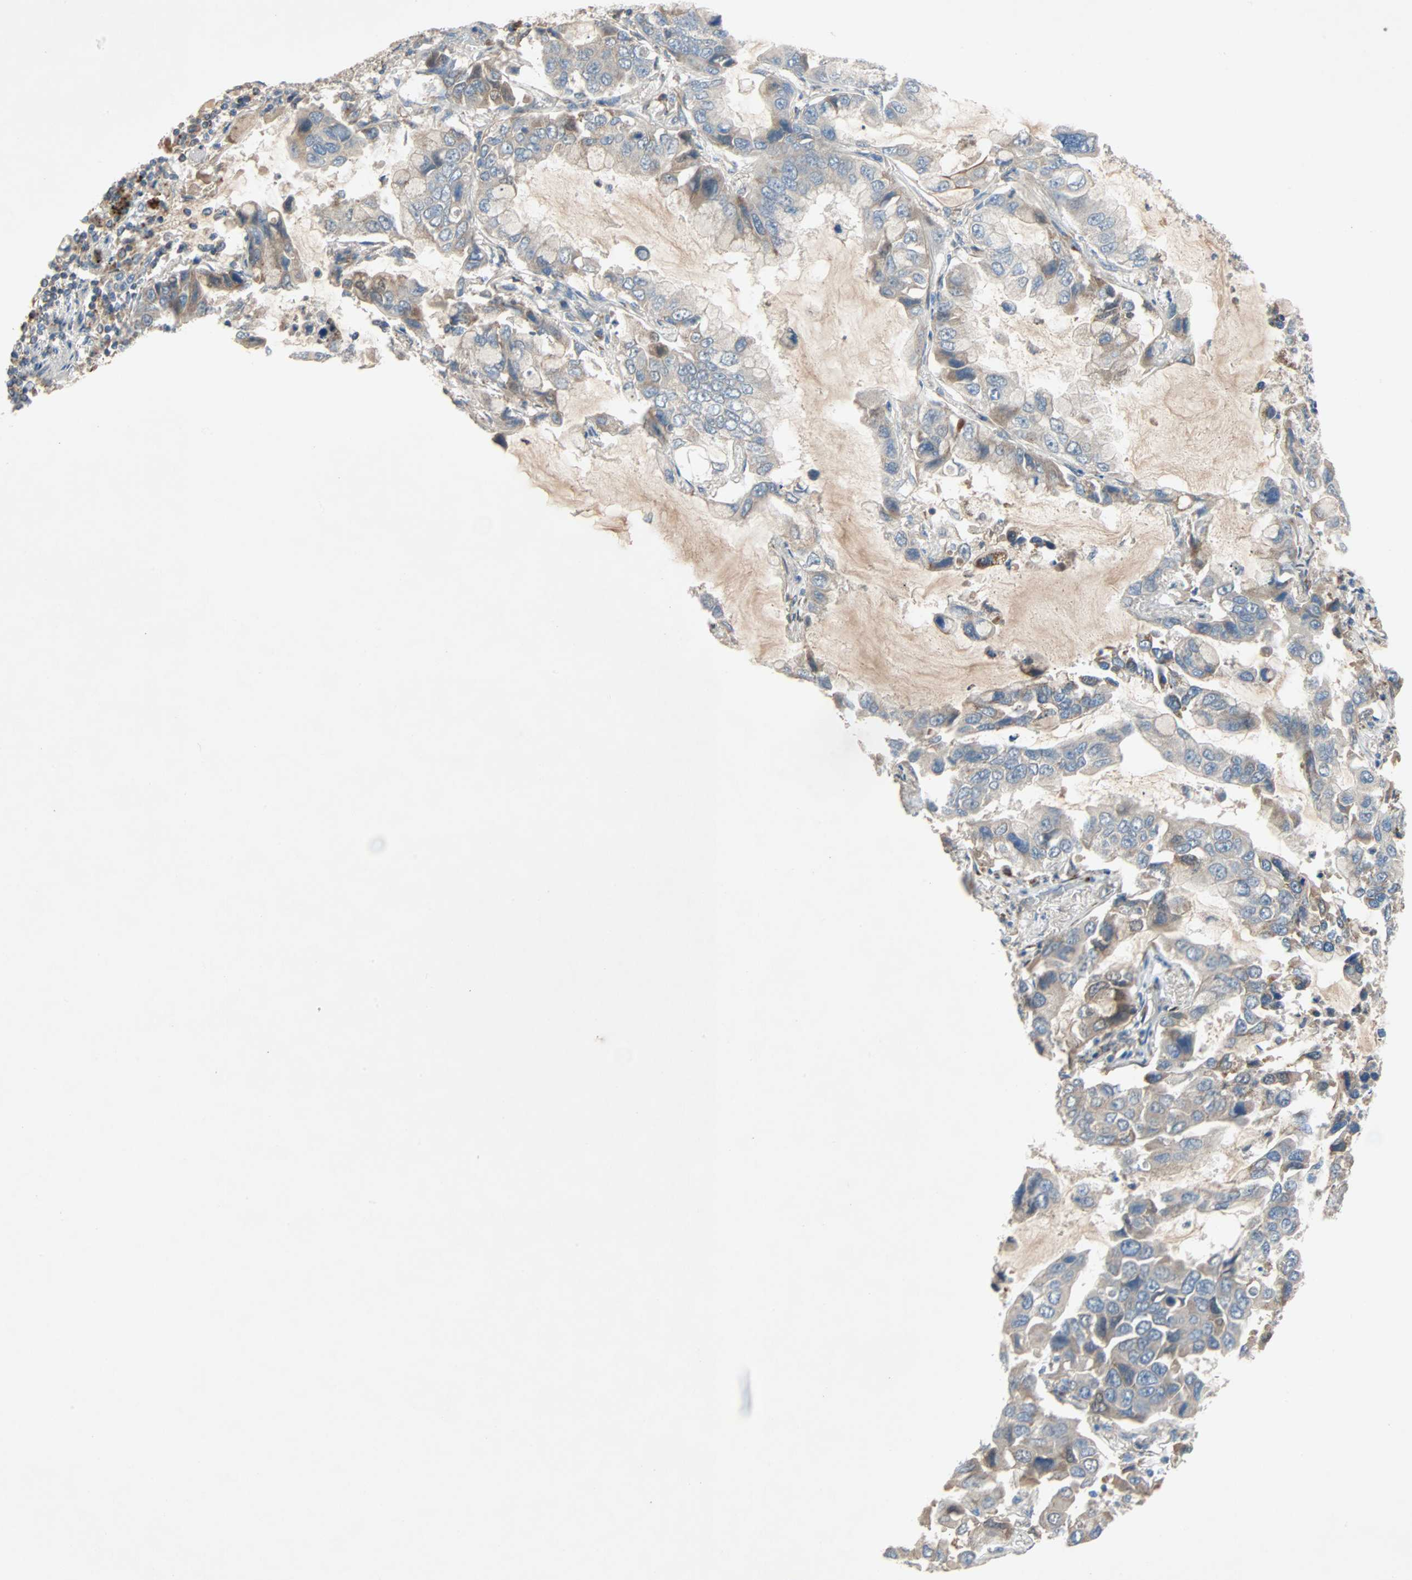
{"staining": {"intensity": "weak", "quantity": "25%-75%", "location": "cytoplasmic/membranous"}, "tissue": "lung cancer", "cell_type": "Tumor cells", "image_type": "cancer", "snomed": [{"axis": "morphology", "description": "Adenocarcinoma, NOS"}, {"axis": "topography", "description": "Lung"}], "caption": "Immunohistochemical staining of lung cancer (adenocarcinoma) demonstrates low levels of weak cytoplasmic/membranous positivity in approximately 25%-75% of tumor cells.", "gene": "XYLT1", "patient": {"sex": "male", "age": 64}}